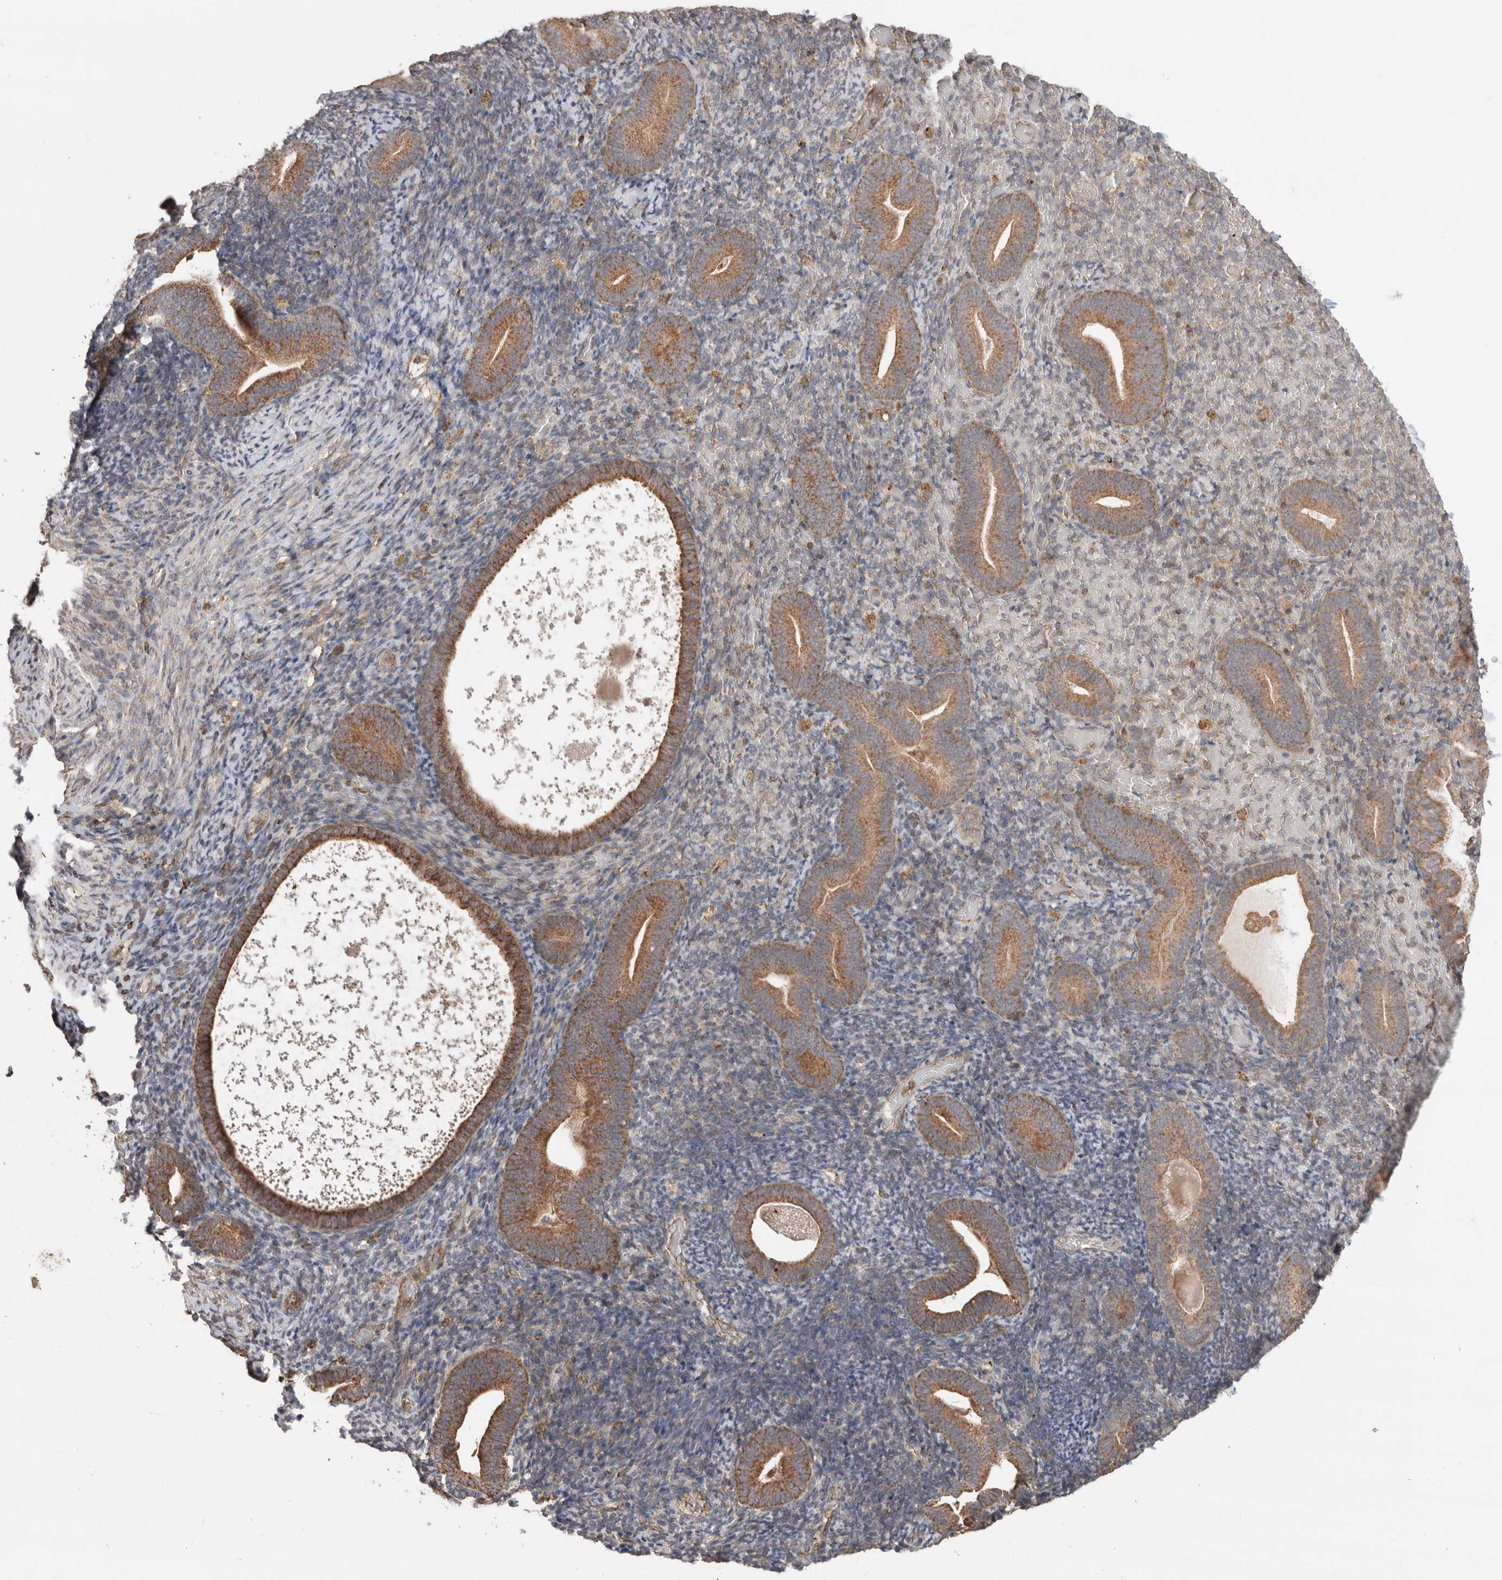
{"staining": {"intensity": "negative", "quantity": "none", "location": "none"}, "tissue": "endometrium", "cell_type": "Cells in endometrial stroma", "image_type": "normal", "snomed": [{"axis": "morphology", "description": "Normal tissue, NOS"}, {"axis": "topography", "description": "Endometrium"}], "caption": "Immunohistochemistry of unremarkable endometrium reveals no staining in cells in endometrial stroma.", "gene": "IMMP2L", "patient": {"sex": "female", "age": 51}}